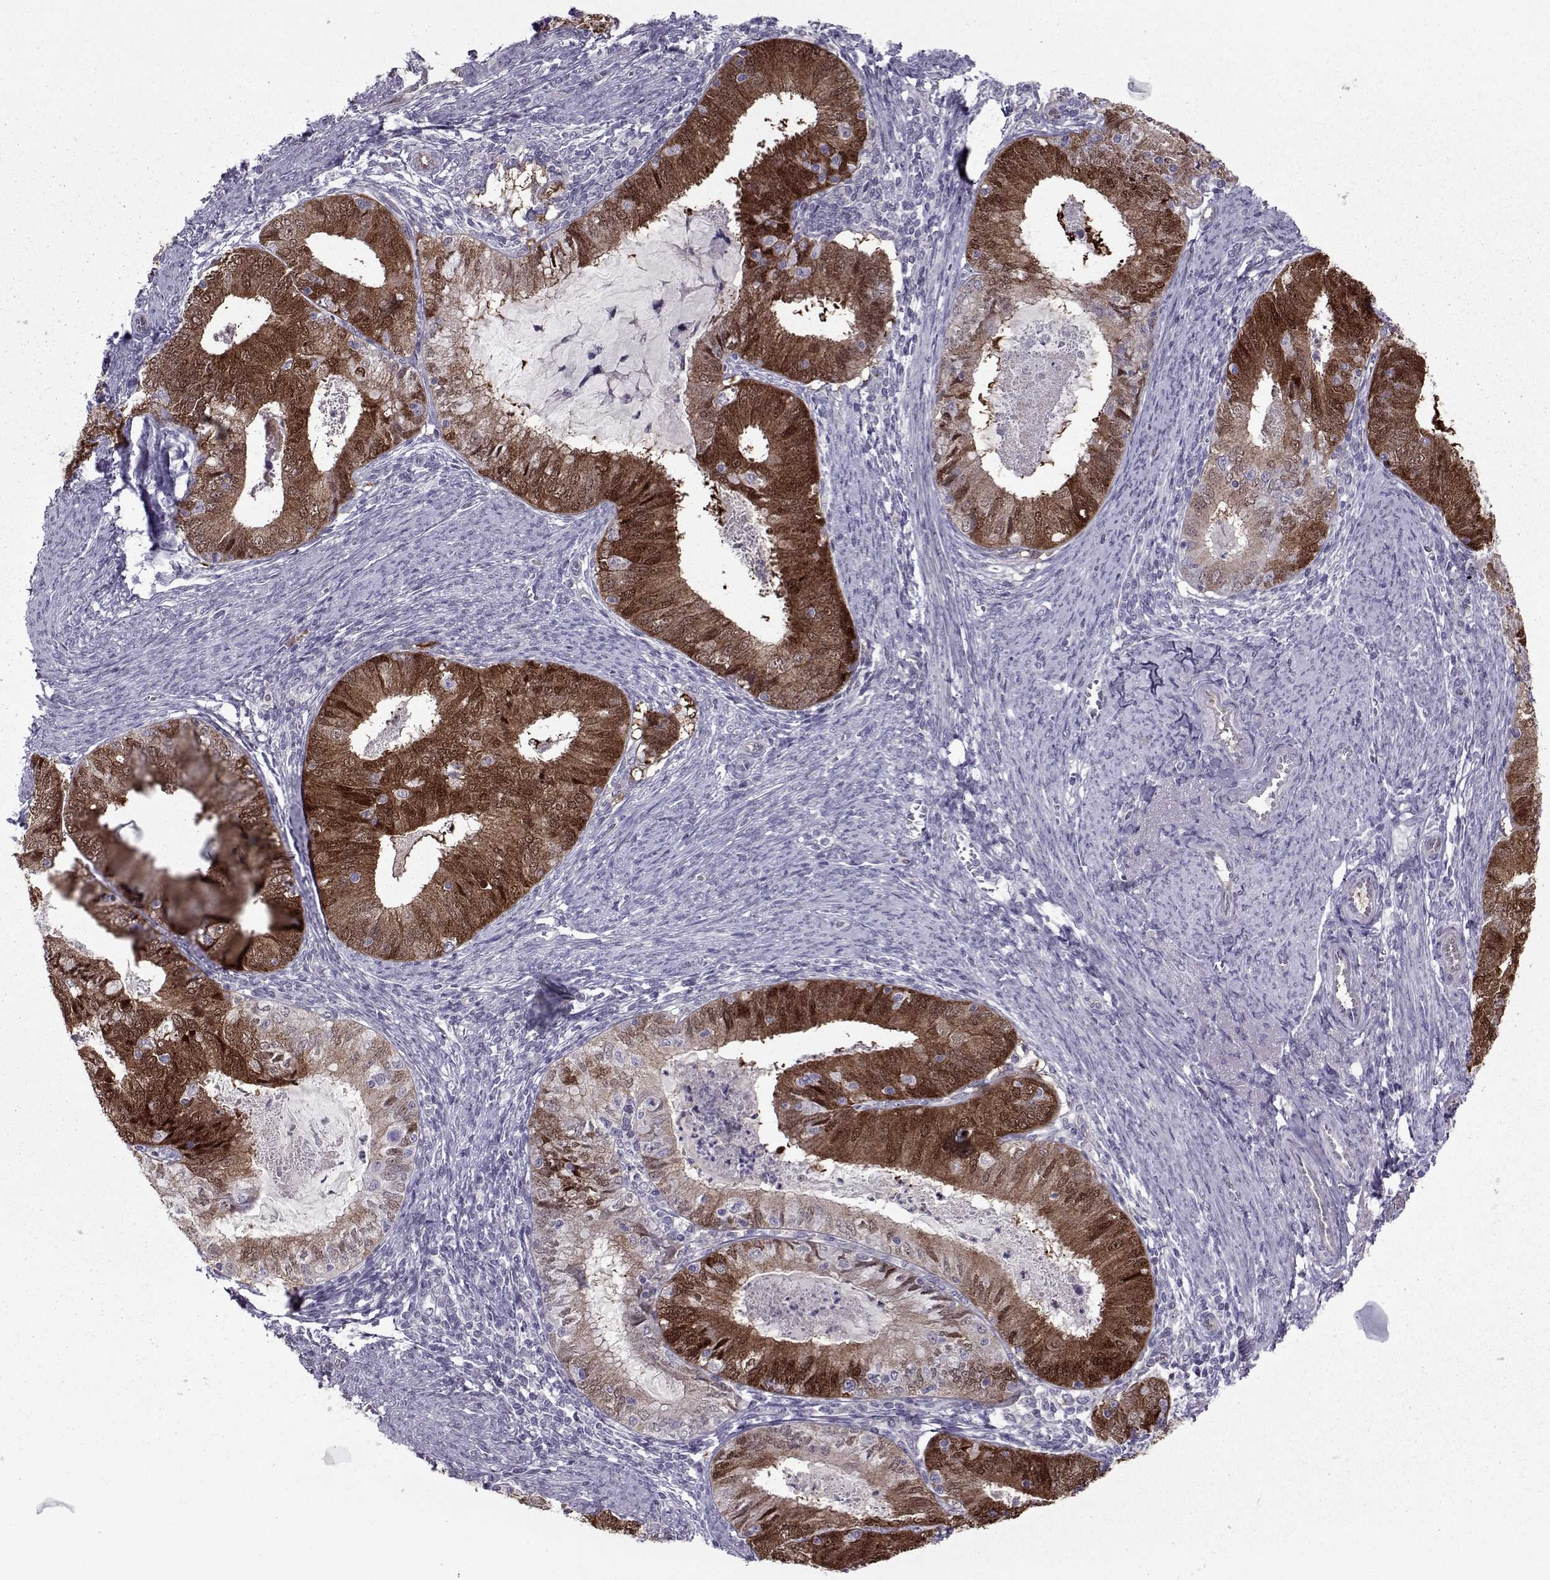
{"staining": {"intensity": "strong", "quantity": ">75%", "location": "cytoplasmic/membranous,nuclear"}, "tissue": "endometrial cancer", "cell_type": "Tumor cells", "image_type": "cancer", "snomed": [{"axis": "morphology", "description": "Adenocarcinoma, NOS"}, {"axis": "topography", "description": "Endometrium"}], "caption": "Protein analysis of endometrial cancer (adenocarcinoma) tissue shows strong cytoplasmic/membranous and nuclear staining in about >75% of tumor cells.", "gene": "ASRGL1", "patient": {"sex": "female", "age": 57}}